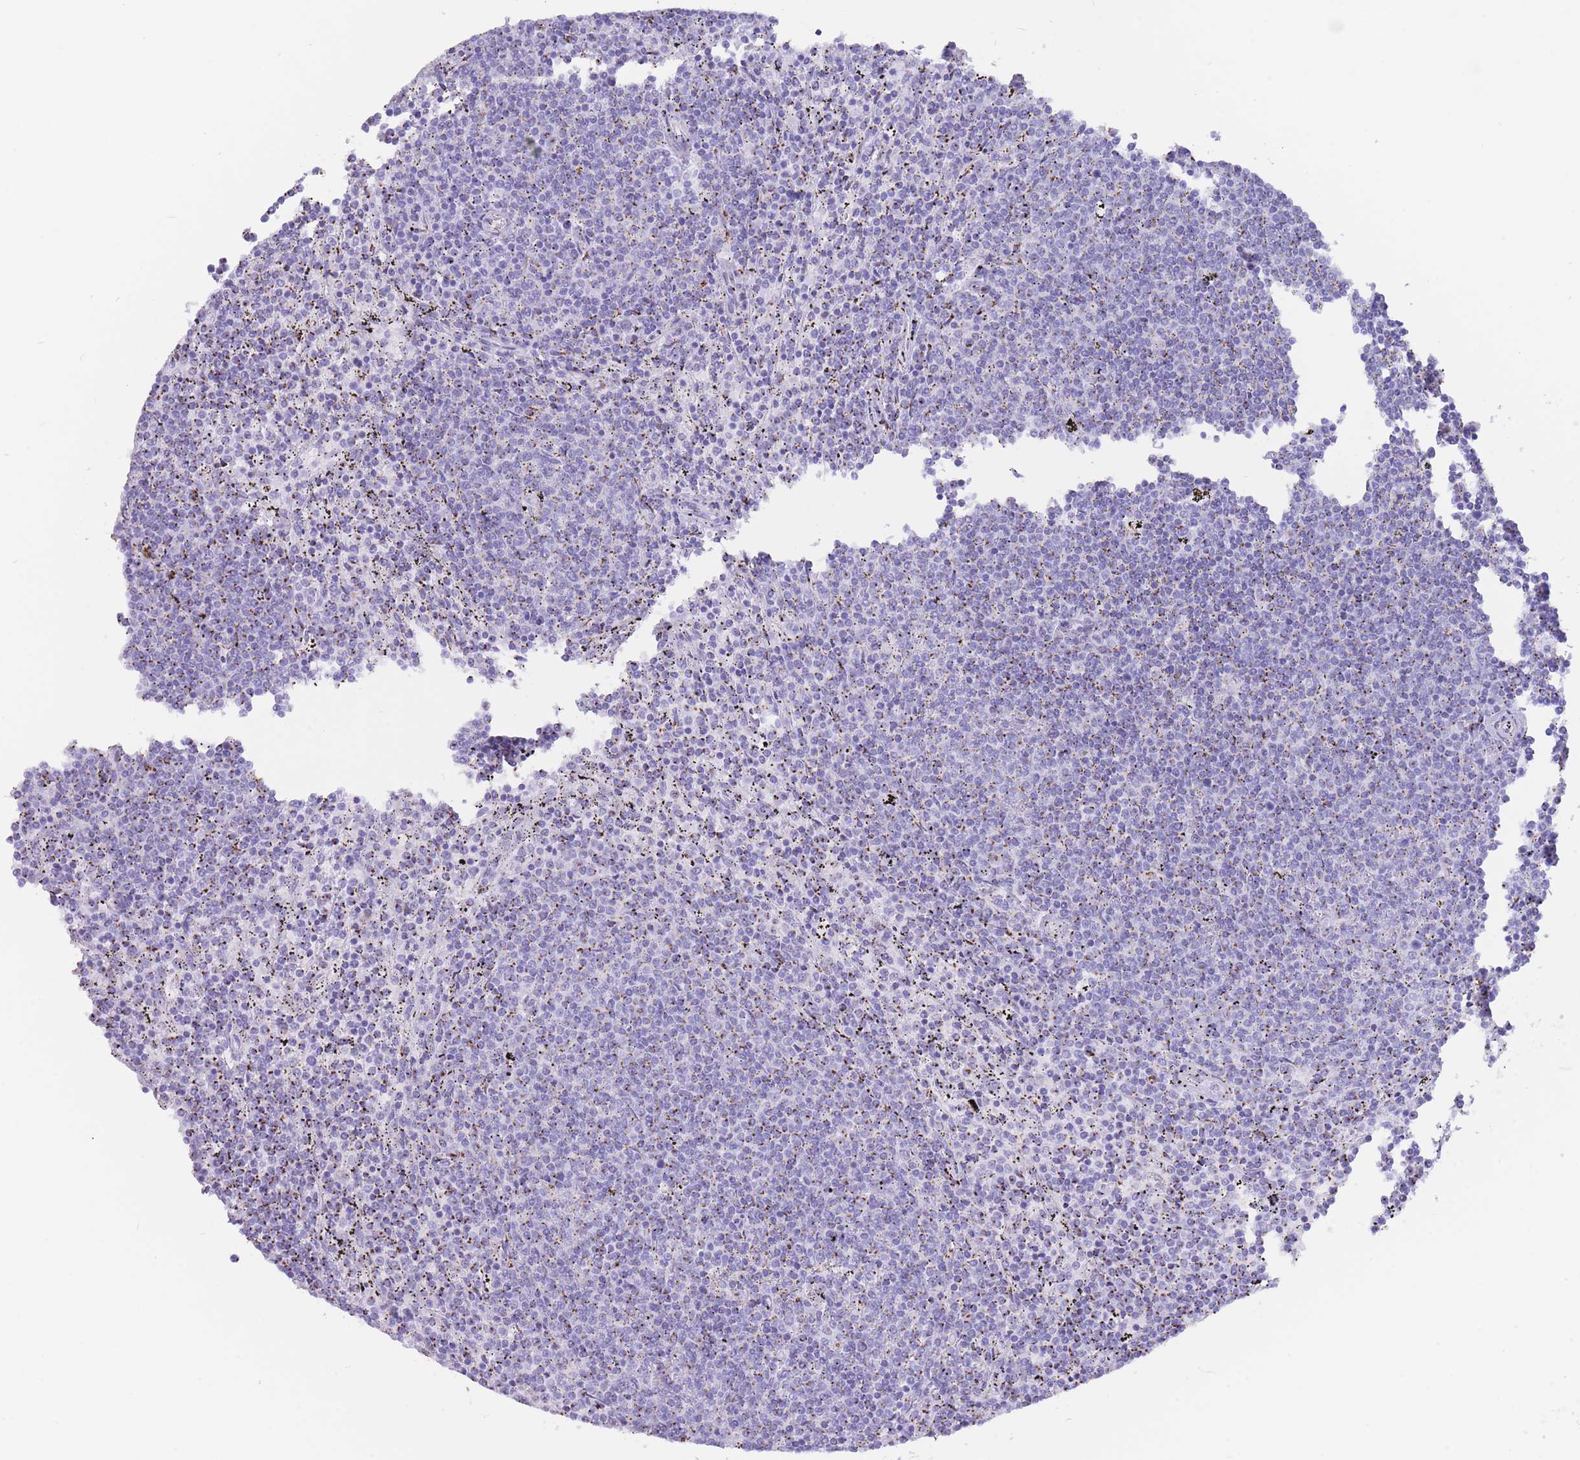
{"staining": {"intensity": "negative", "quantity": "none", "location": "none"}, "tissue": "lymphoma", "cell_type": "Tumor cells", "image_type": "cancer", "snomed": [{"axis": "morphology", "description": "Malignant lymphoma, non-Hodgkin's type, Low grade"}, {"axis": "topography", "description": "Spleen"}], "caption": "This is a histopathology image of IHC staining of lymphoma, which shows no staining in tumor cells.", "gene": "FAM3C", "patient": {"sex": "female", "age": 50}}